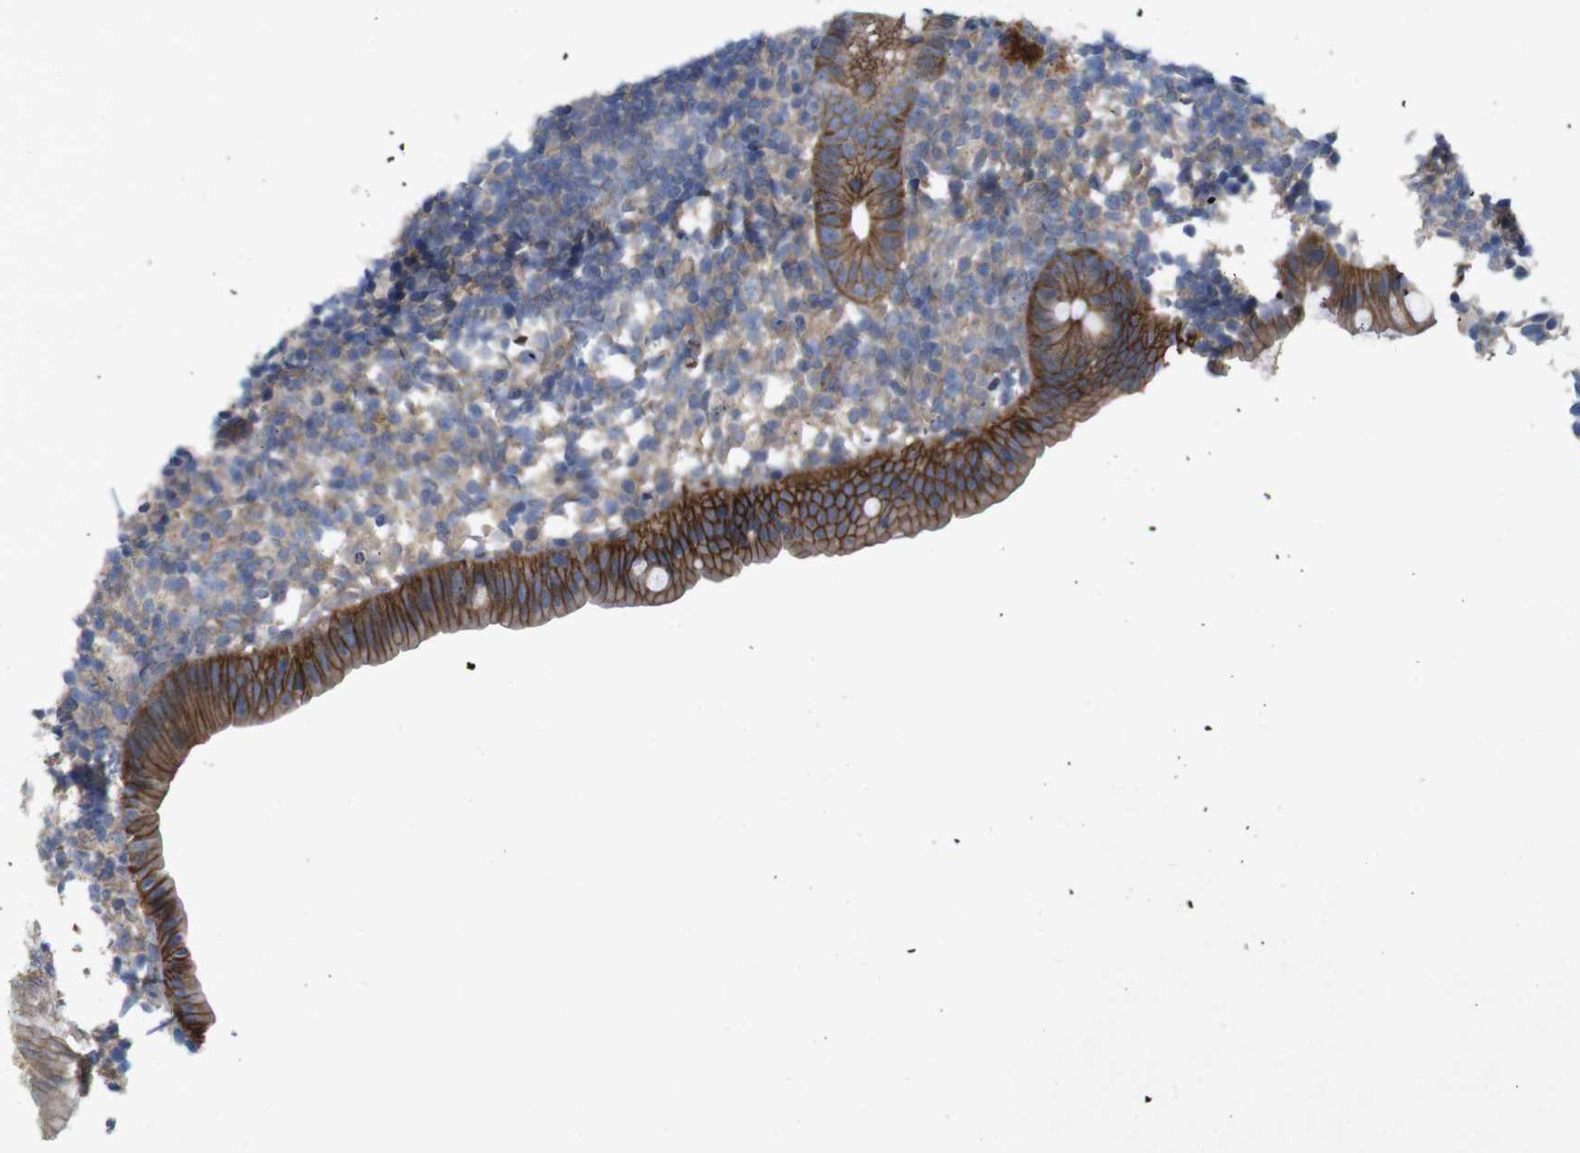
{"staining": {"intensity": "strong", "quantity": ">75%", "location": "cytoplasmic/membranous"}, "tissue": "appendix", "cell_type": "Glandular cells", "image_type": "normal", "snomed": [{"axis": "morphology", "description": "Normal tissue, NOS"}, {"axis": "topography", "description": "Appendix"}], "caption": "A high-resolution histopathology image shows immunohistochemistry staining of normal appendix, which demonstrates strong cytoplasmic/membranous expression in about >75% of glandular cells. Using DAB (3,3'-diaminobenzidine) (brown) and hematoxylin (blue) stains, captured at high magnification using brightfield microscopy.", "gene": "KIDINS220", "patient": {"sex": "female", "age": 20}}